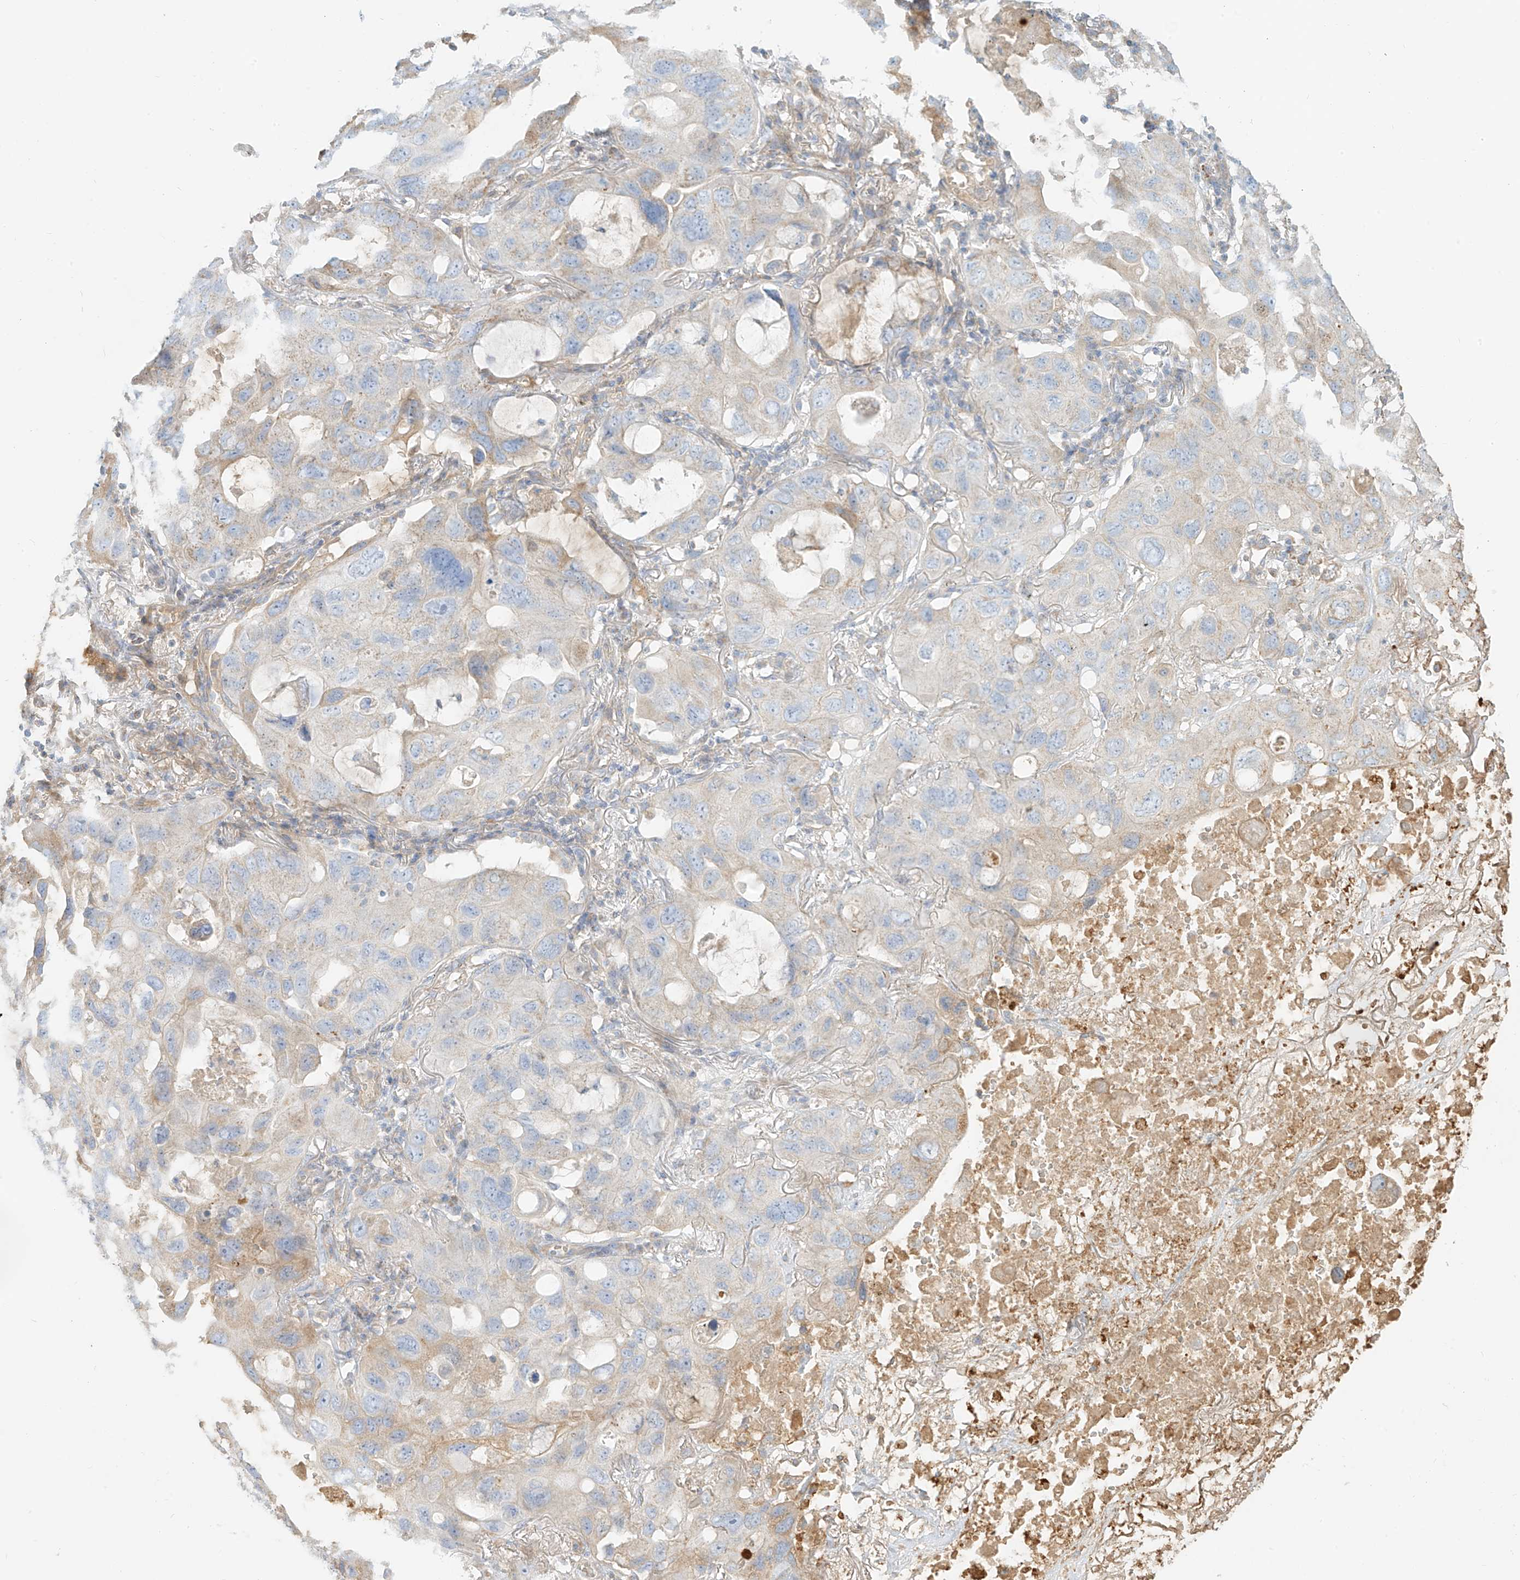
{"staining": {"intensity": "moderate", "quantity": "<25%", "location": "cytoplasmic/membranous"}, "tissue": "lung cancer", "cell_type": "Tumor cells", "image_type": "cancer", "snomed": [{"axis": "morphology", "description": "Squamous cell carcinoma, NOS"}, {"axis": "topography", "description": "Lung"}], "caption": "About <25% of tumor cells in lung cancer (squamous cell carcinoma) display moderate cytoplasmic/membranous protein expression as visualized by brown immunohistochemical staining.", "gene": "OCSTAMP", "patient": {"sex": "female", "age": 73}}